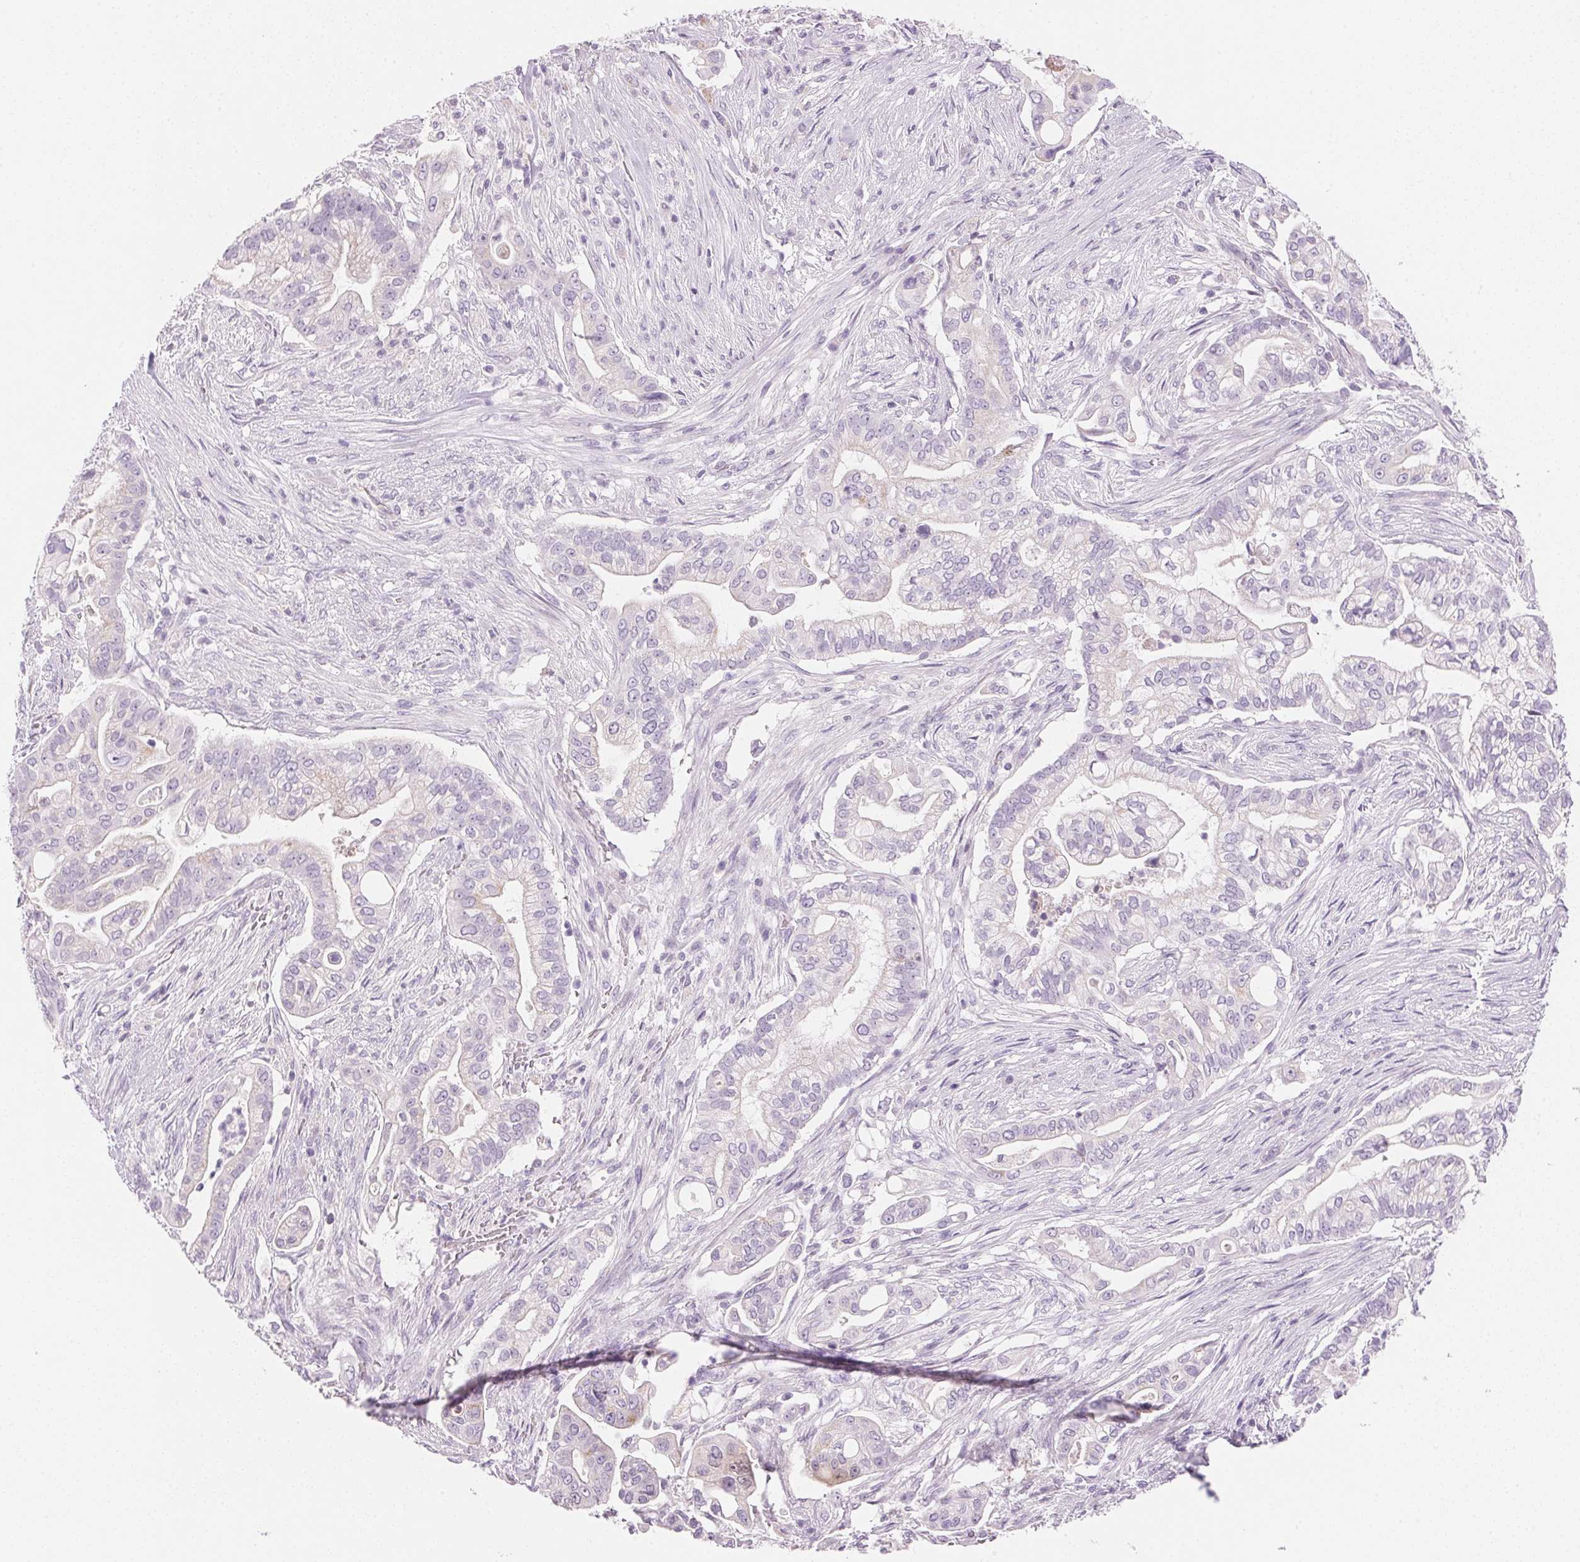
{"staining": {"intensity": "negative", "quantity": "none", "location": "none"}, "tissue": "pancreatic cancer", "cell_type": "Tumor cells", "image_type": "cancer", "snomed": [{"axis": "morphology", "description": "Adenocarcinoma, NOS"}, {"axis": "topography", "description": "Pancreas"}], "caption": "This is an immunohistochemistry photomicrograph of human pancreatic cancer. There is no positivity in tumor cells.", "gene": "CYP11B1", "patient": {"sex": "female", "age": 69}}